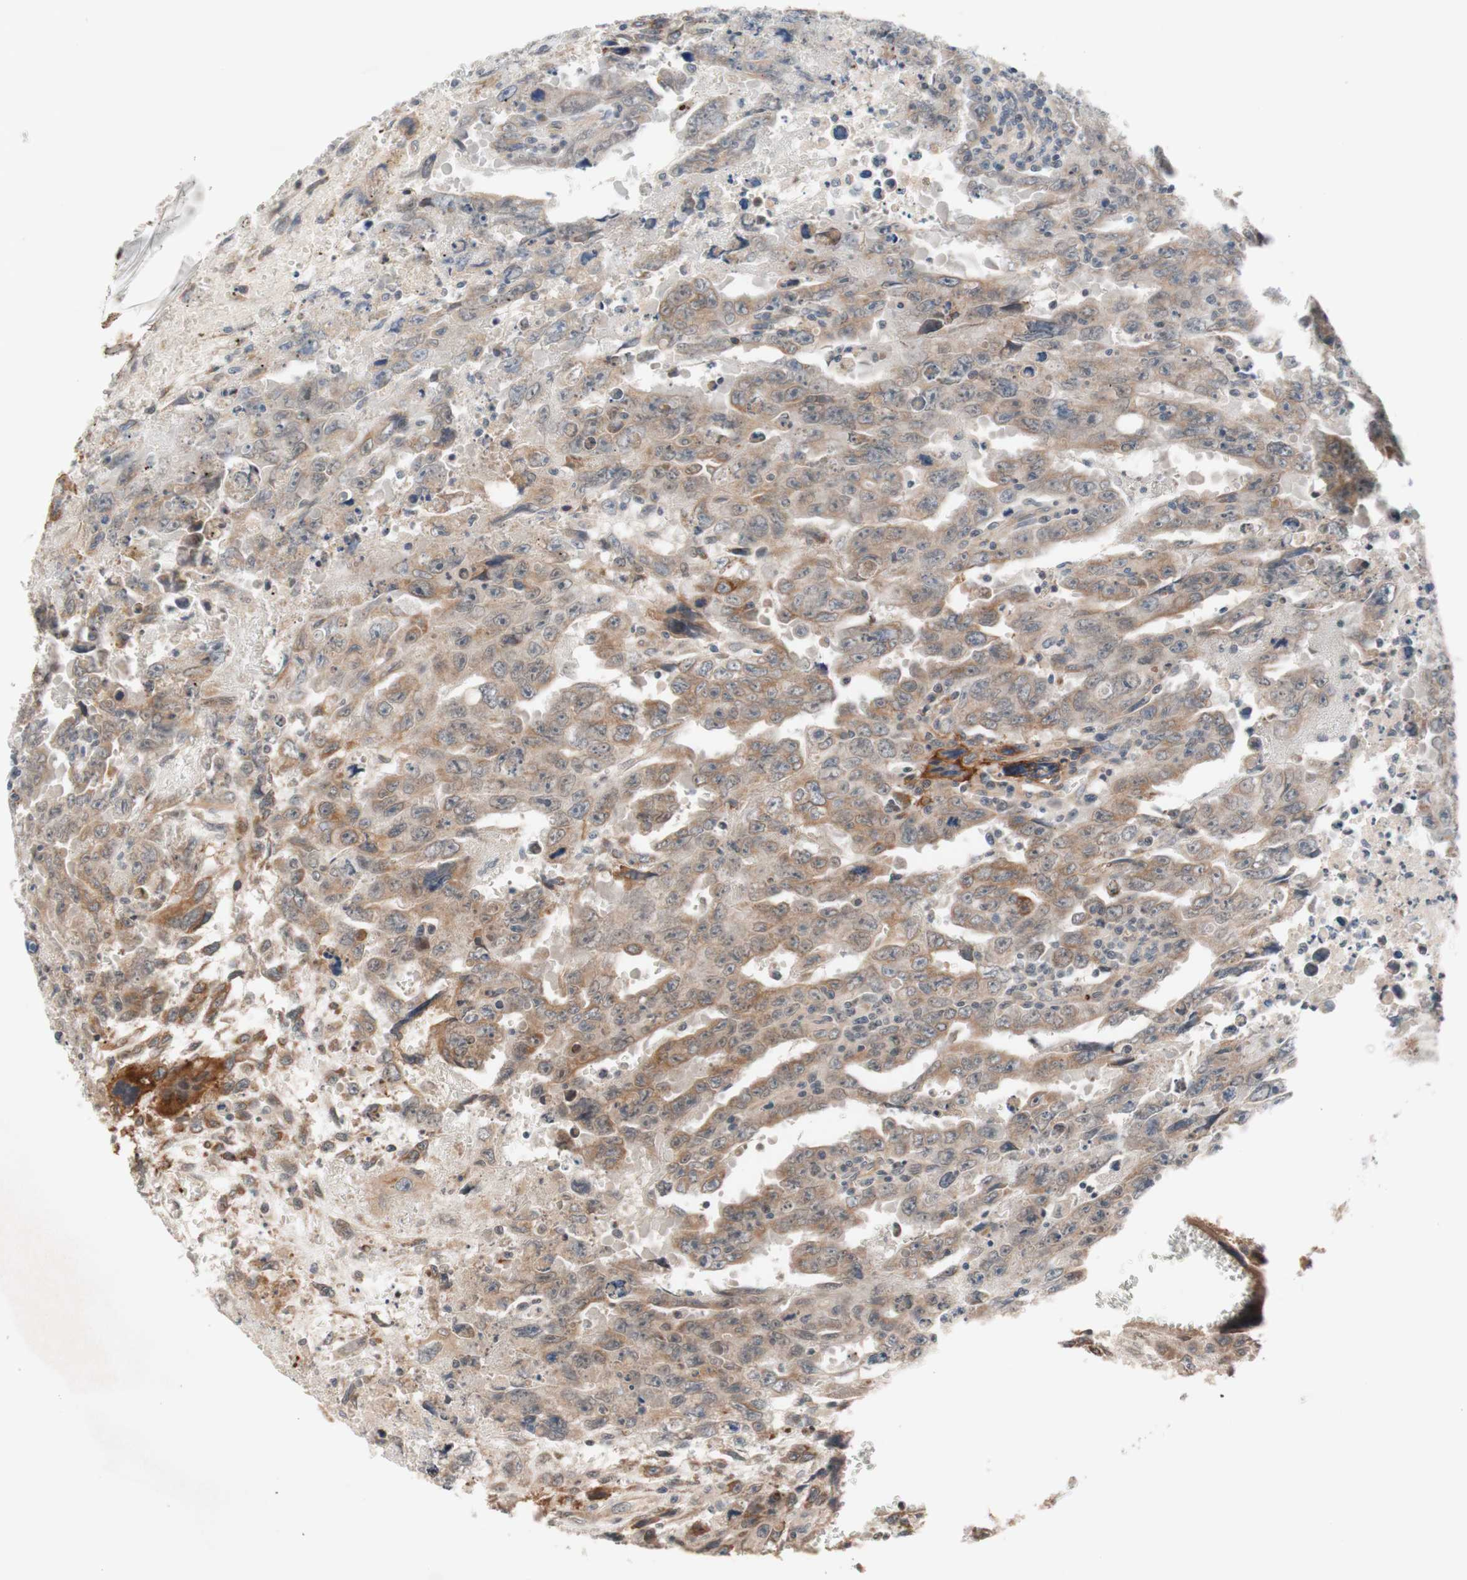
{"staining": {"intensity": "weak", "quantity": ">75%", "location": "cytoplasmic/membranous"}, "tissue": "testis cancer", "cell_type": "Tumor cells", "image_type": "cancer", "snomed": [{"axis": "morphology", "description": "Carcinoma, Embryonal, NOS"}, {"axis": "topography", "description": "Testis"}], "caption": "Testis embryonal carcinoma stained with DAB (3,3'-diaminobenzidine) immunohistochemistry reveals low levels of weak cytoplasmic/membranous expression in approximately >75% of tumor cells.", "gene": "CD55", "patient": {"sex": "male", "age": 28}}